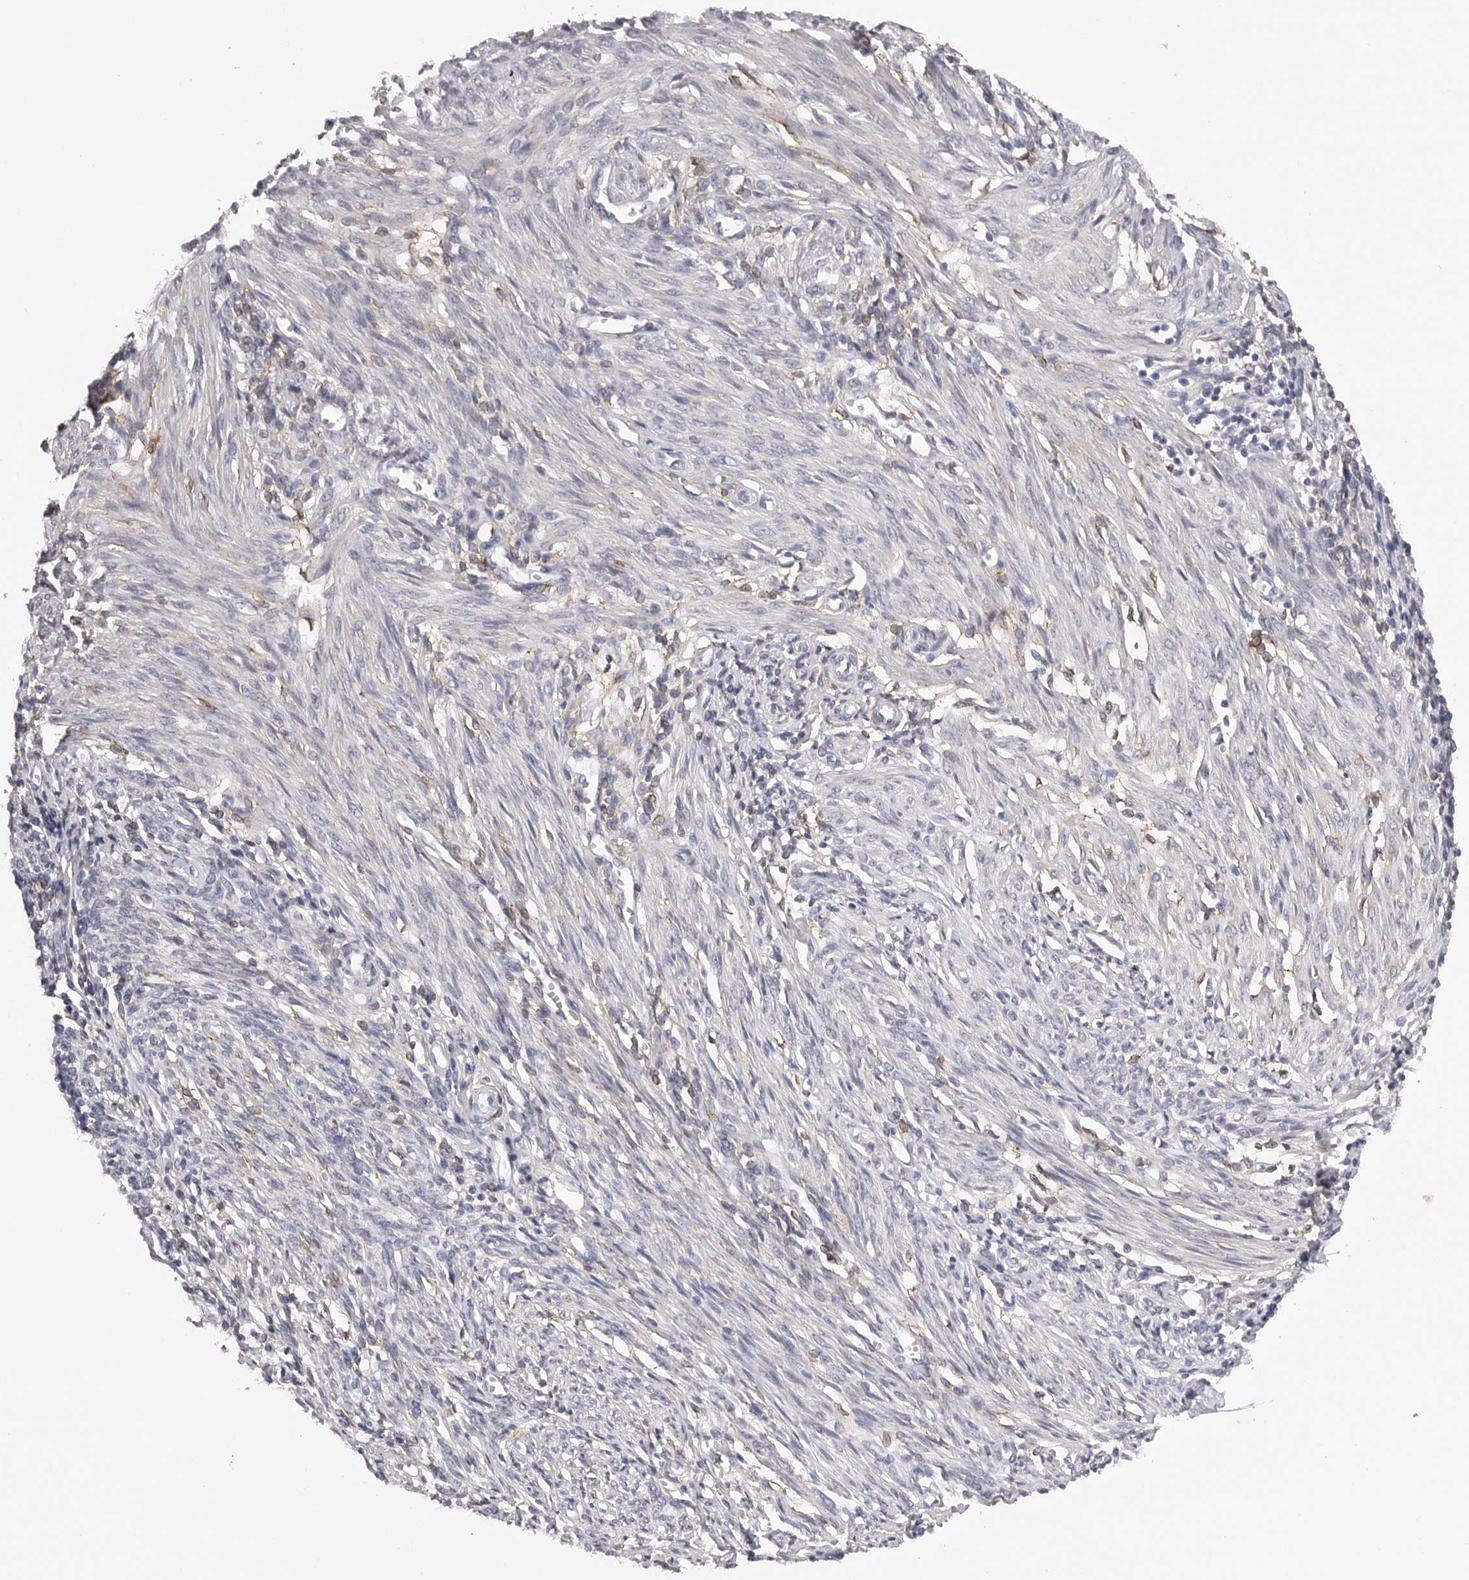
{"staining": {"intensity": "weak", "quantity": "<25%", "location": "cytoplasmic/membranous"}, "tissue": "endometrium", "cell_type": "Cells in endometrial stroma", "image_type": "normal", "snomed": [{"axis": "morphology", "description": "Normal tissue, NOS"}, {"axis": "topography", "description": "Endometrium"}], "caption": "This is an immunohistochemistry (IHC) image of normal endometrium. There is no expression in cells in endometrial stroma.", "gene": "AKAP12", "patient": {"sex": "female", "age": 66}}